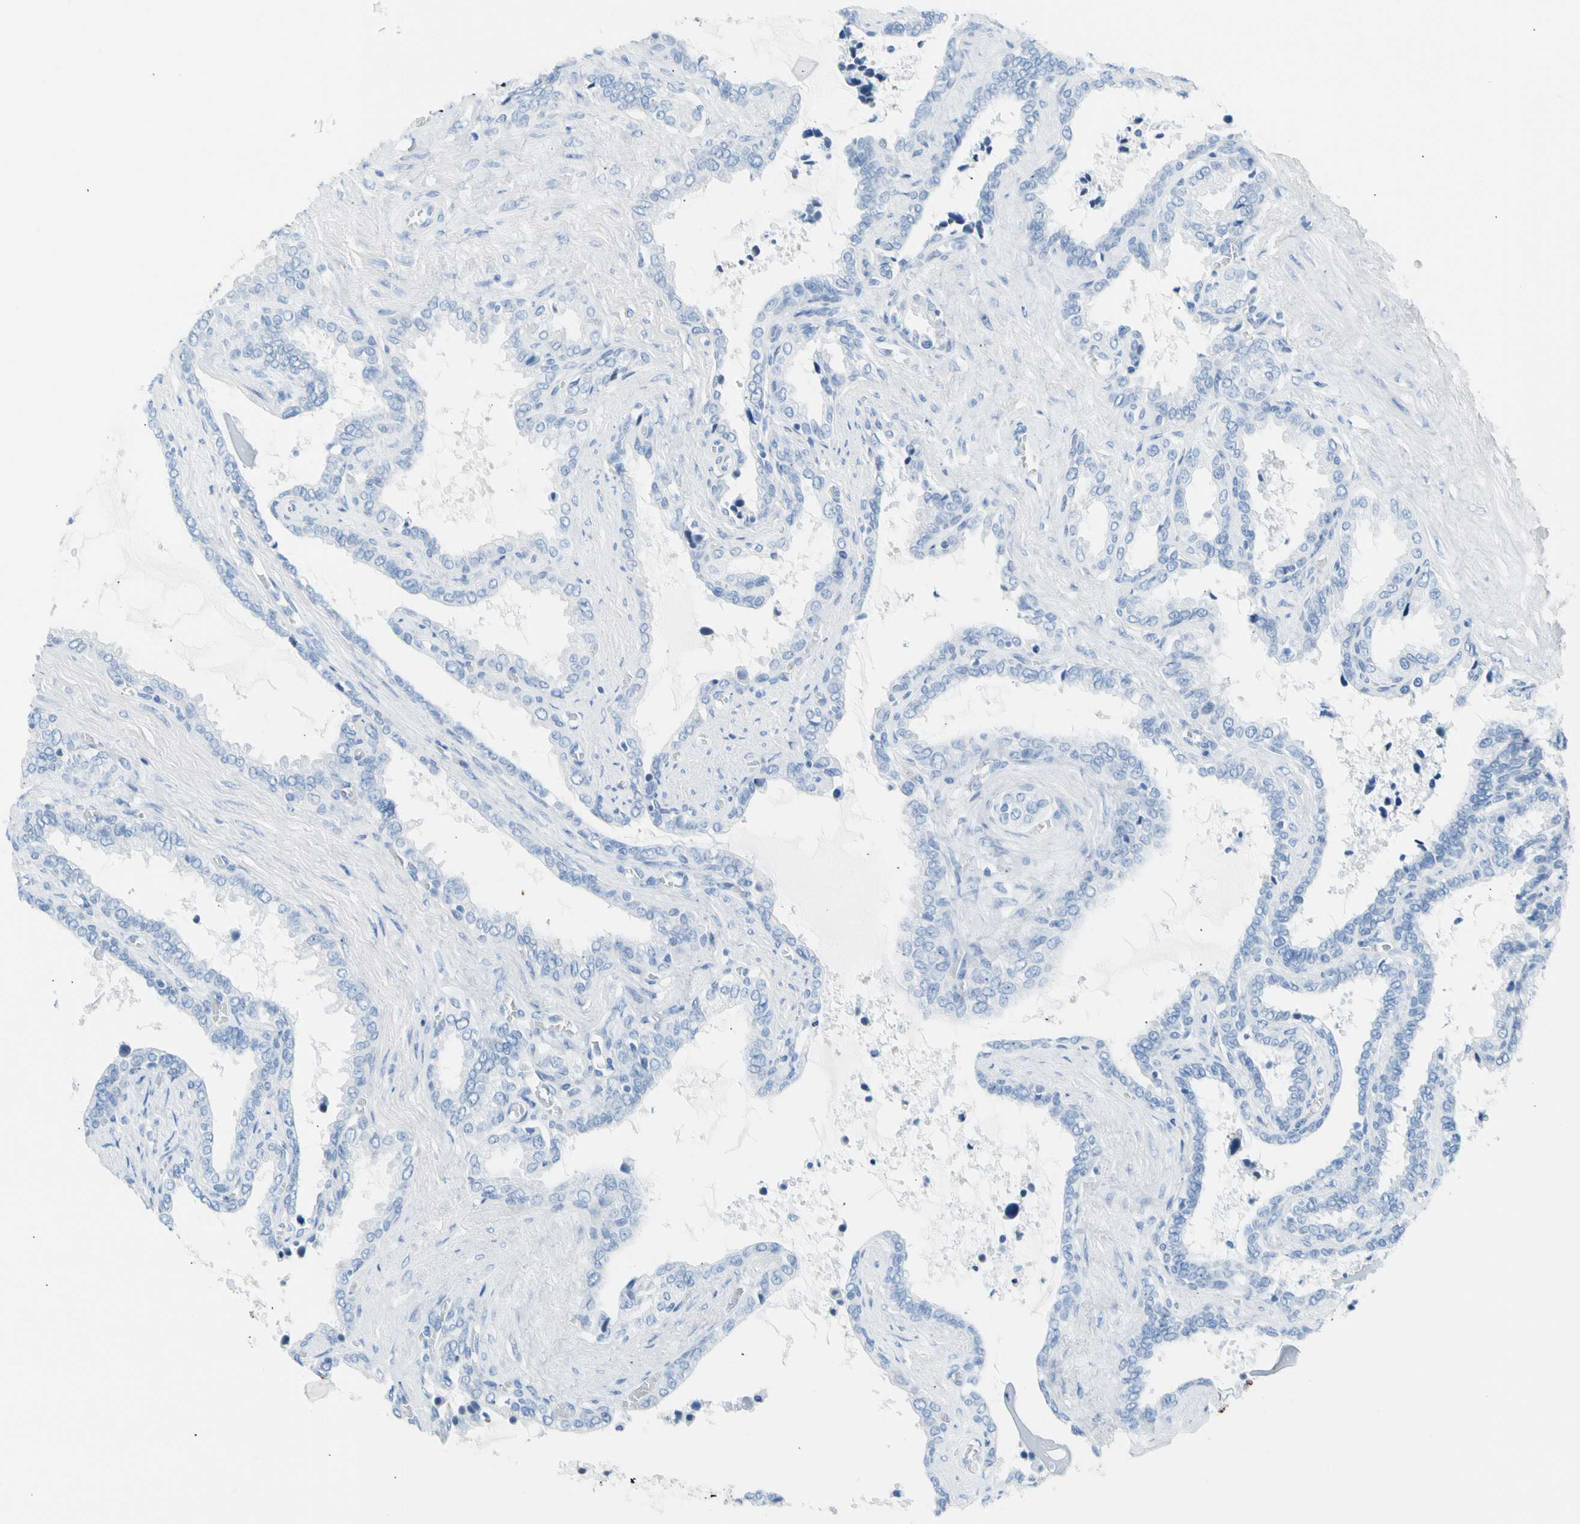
{"staining": {"intensity": "negative", "quantity": "none", "location": "none"}, "tissue": "seminal vesicle", "cell_type": "Glandular cells", "image_type": "normal", "snomed": [{"axis": "morphology", "description": "Normal tissue, NOS"}, {"axis": "topography", "description": "Seminal veicle"}], "caption": "Immunohistochemistry photomicrograph of normal seminal vesicle: seminal vesicle stained with DAB (3,3'-diaminobenzidine) shows no significant protein positivity in glandular cells.", "gene": "CEL", "patient": {"sex": "male", "age": 46}}